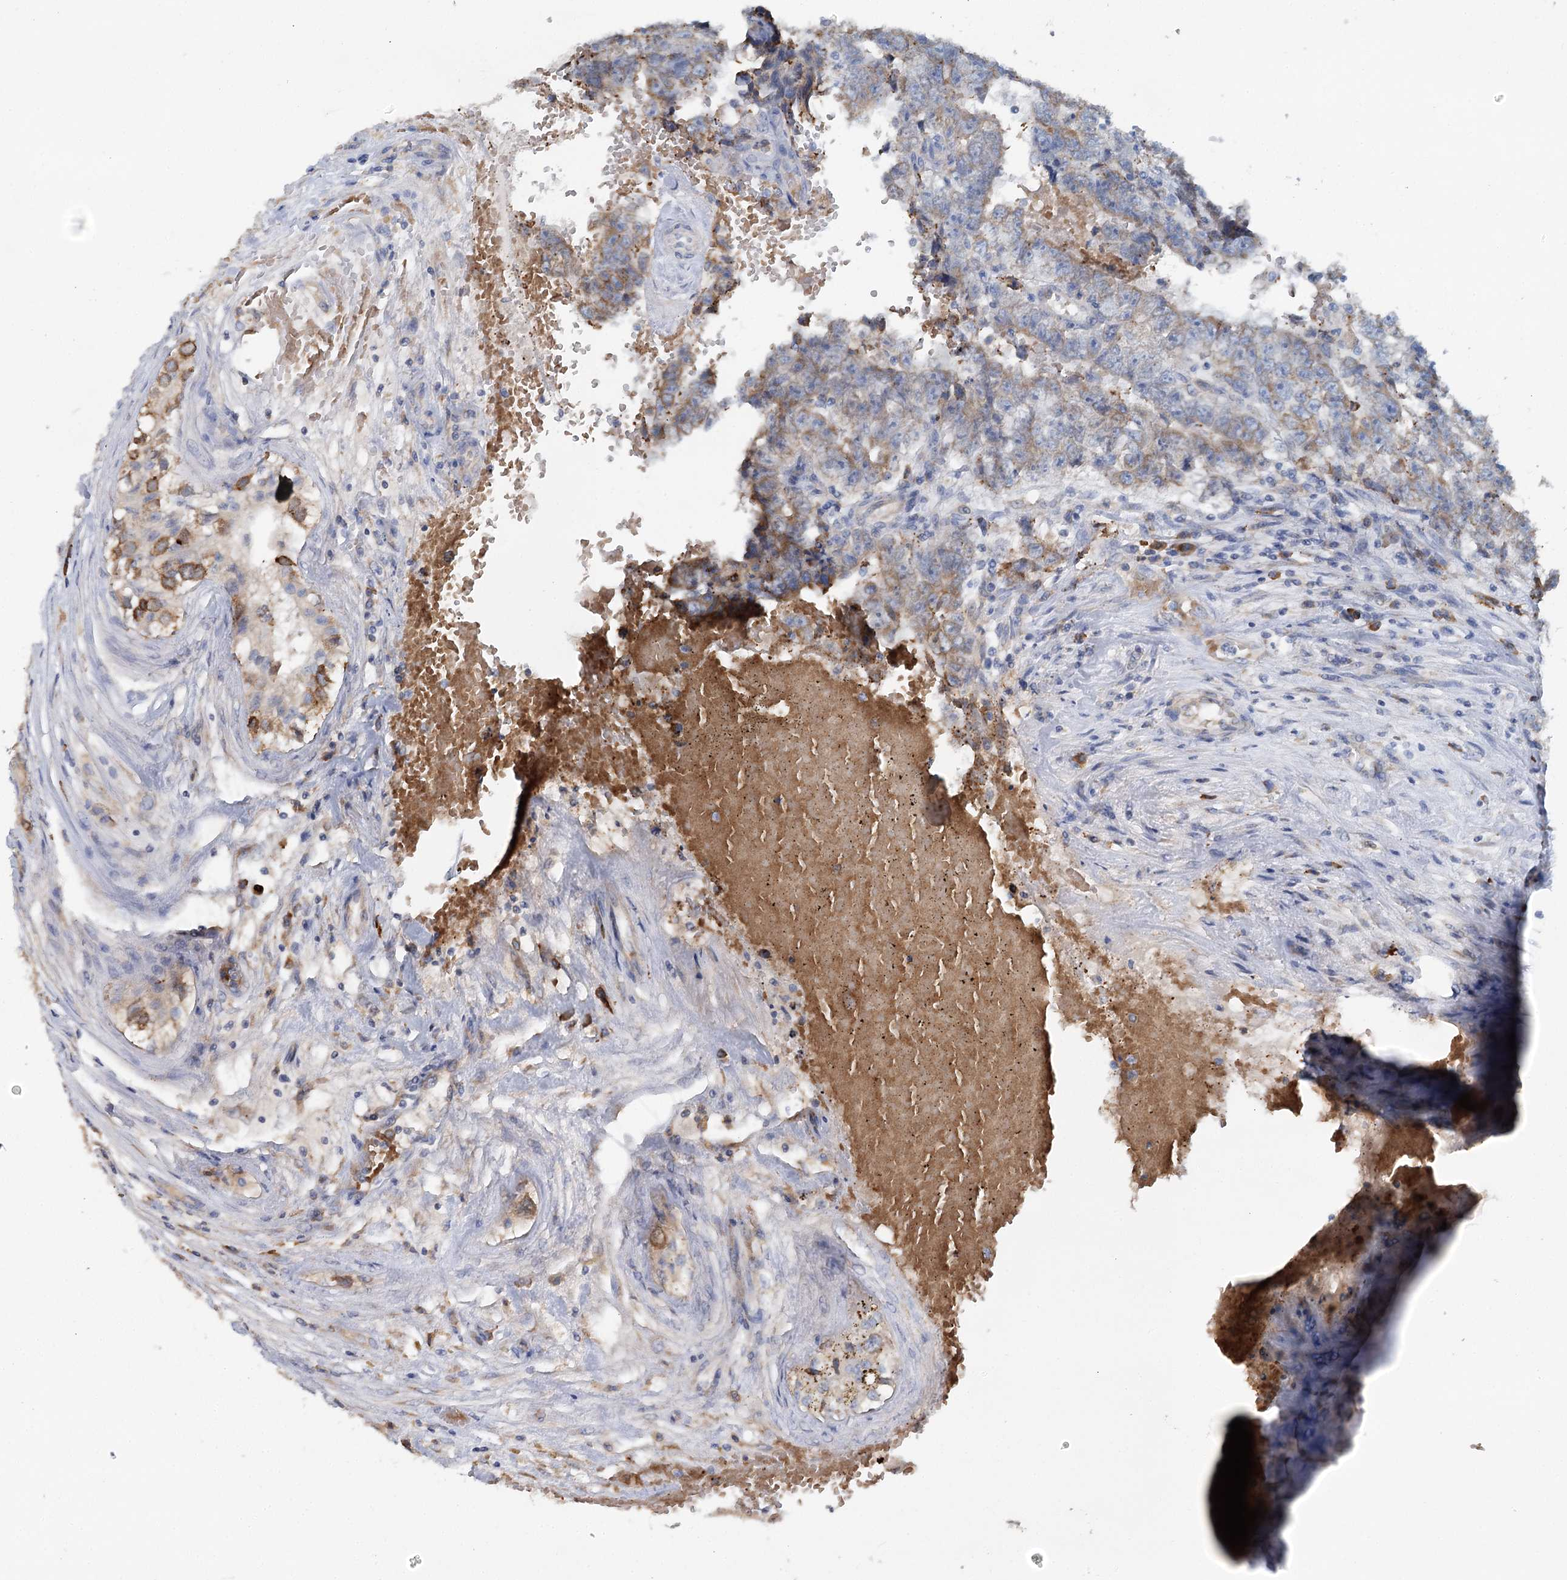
{"staining": {"intensity": "weak", "quantity": "<25%", "location": "cytoplasmic/membranous"}, "tissue": "testis cancer", "cell_type": "Tumor cells", "image_type": "cancer", "snomed": [{"axis": "morphology", "description": "Carcinoma, Embryonal, NOS"}, {"axis": "topography", "description": "Testis"}], "caption": "DAB immunohistochemical staining of testis cancer (embryonal carcinoma) displays no significant expression in tumor cells.", "gene": "ANKRD16", "patient": {"sex": "male", "age": 25}}